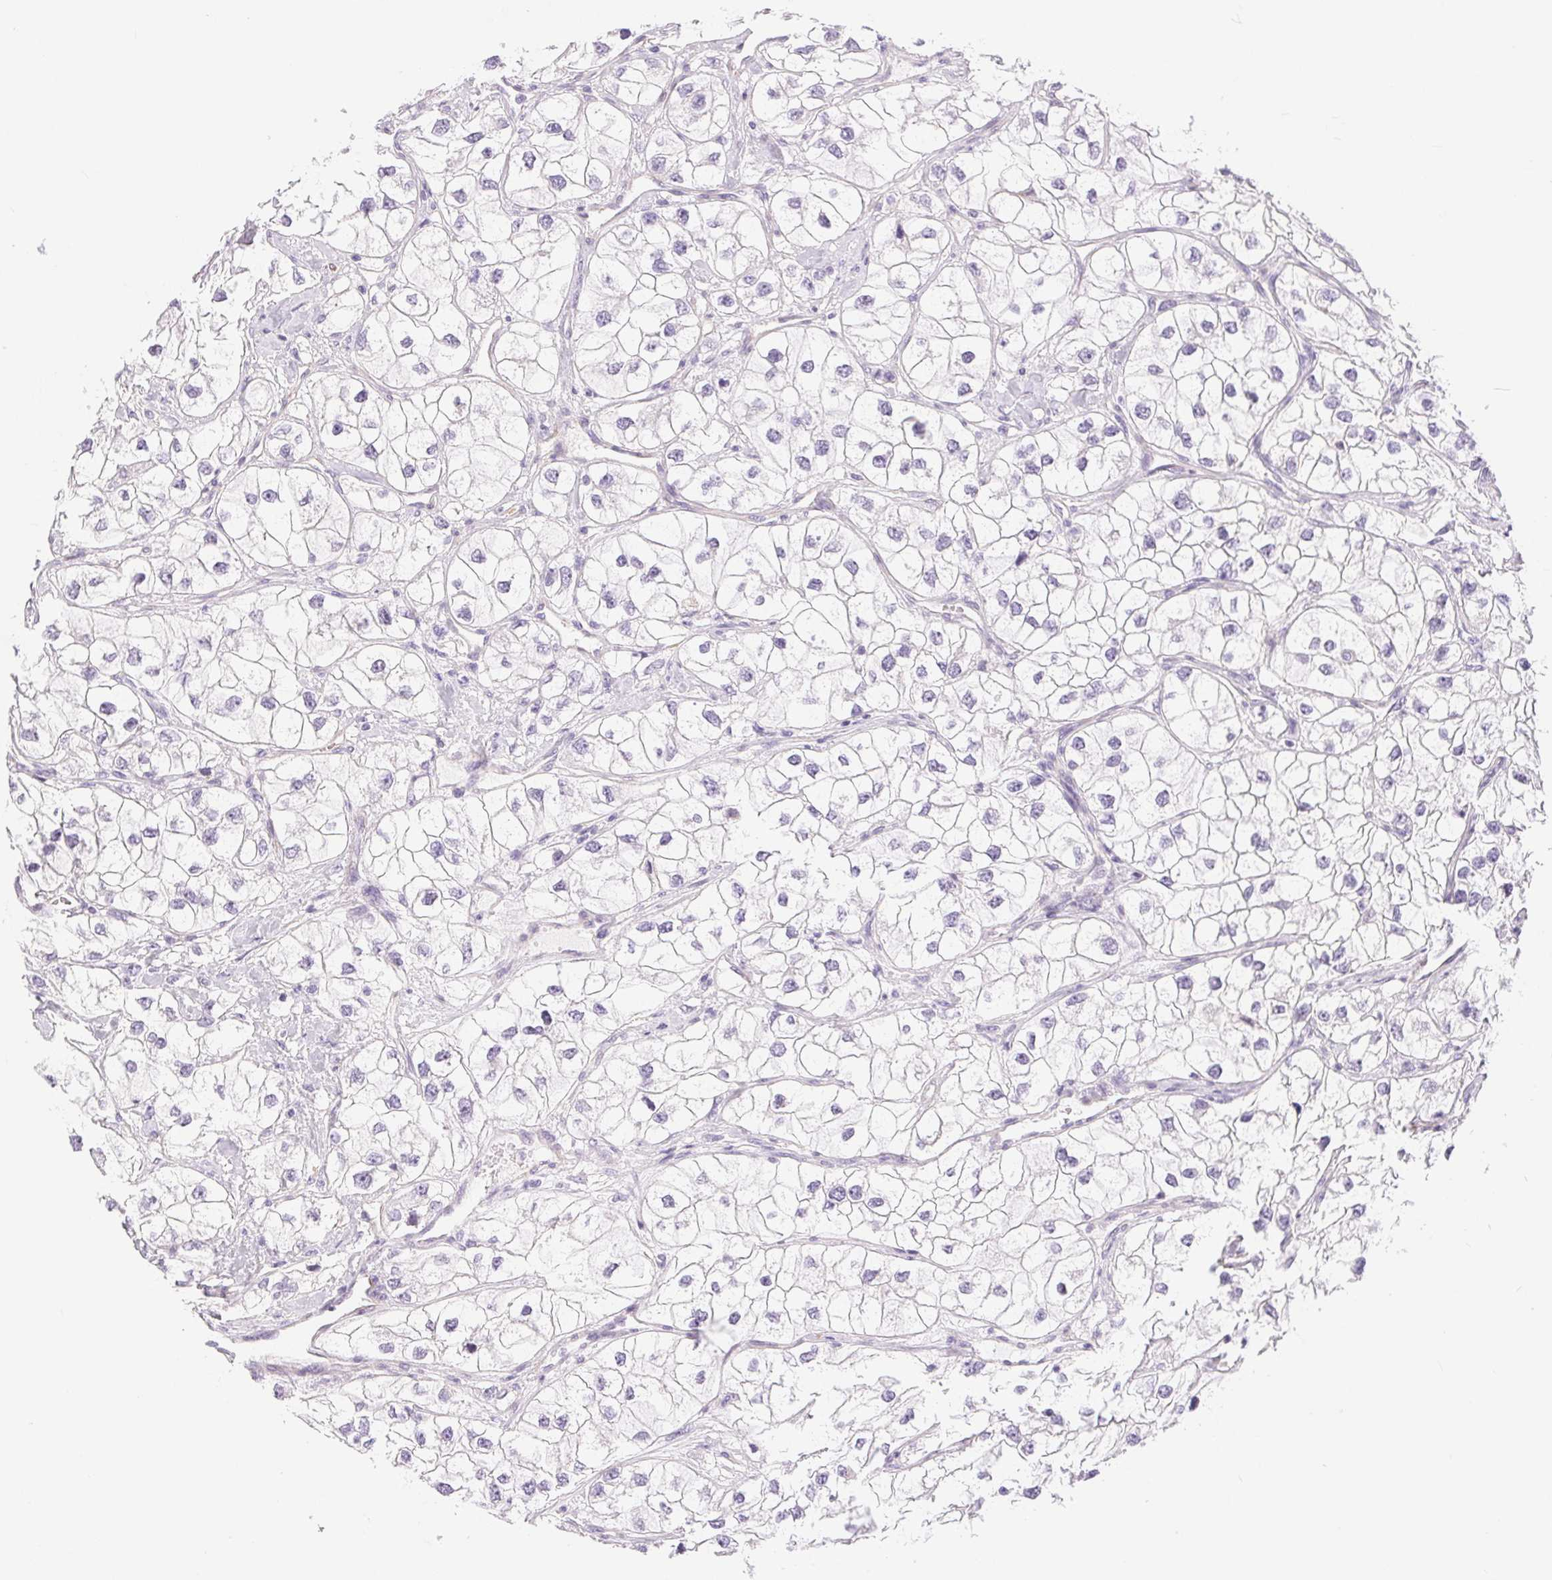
{"staining": {"intensity": "negative", "quantity": "none", "location": "none"}, "tissue": "renal cancer", "cell_type": "Tumor cells", "image_type": "cancer", "snomed": [{"axis": "morphology", "description": "Adenocarcinoma, NOS"}, {"axis": "topography", "description": "Kidney"}], "caption": "DAB immunohistochemical staining of human renal cancer (adenocarcinoma) demonstrates no significant staining in tumor cells.", "gene": "GFAP", "patient": {"sex": "male", "age": 59}}